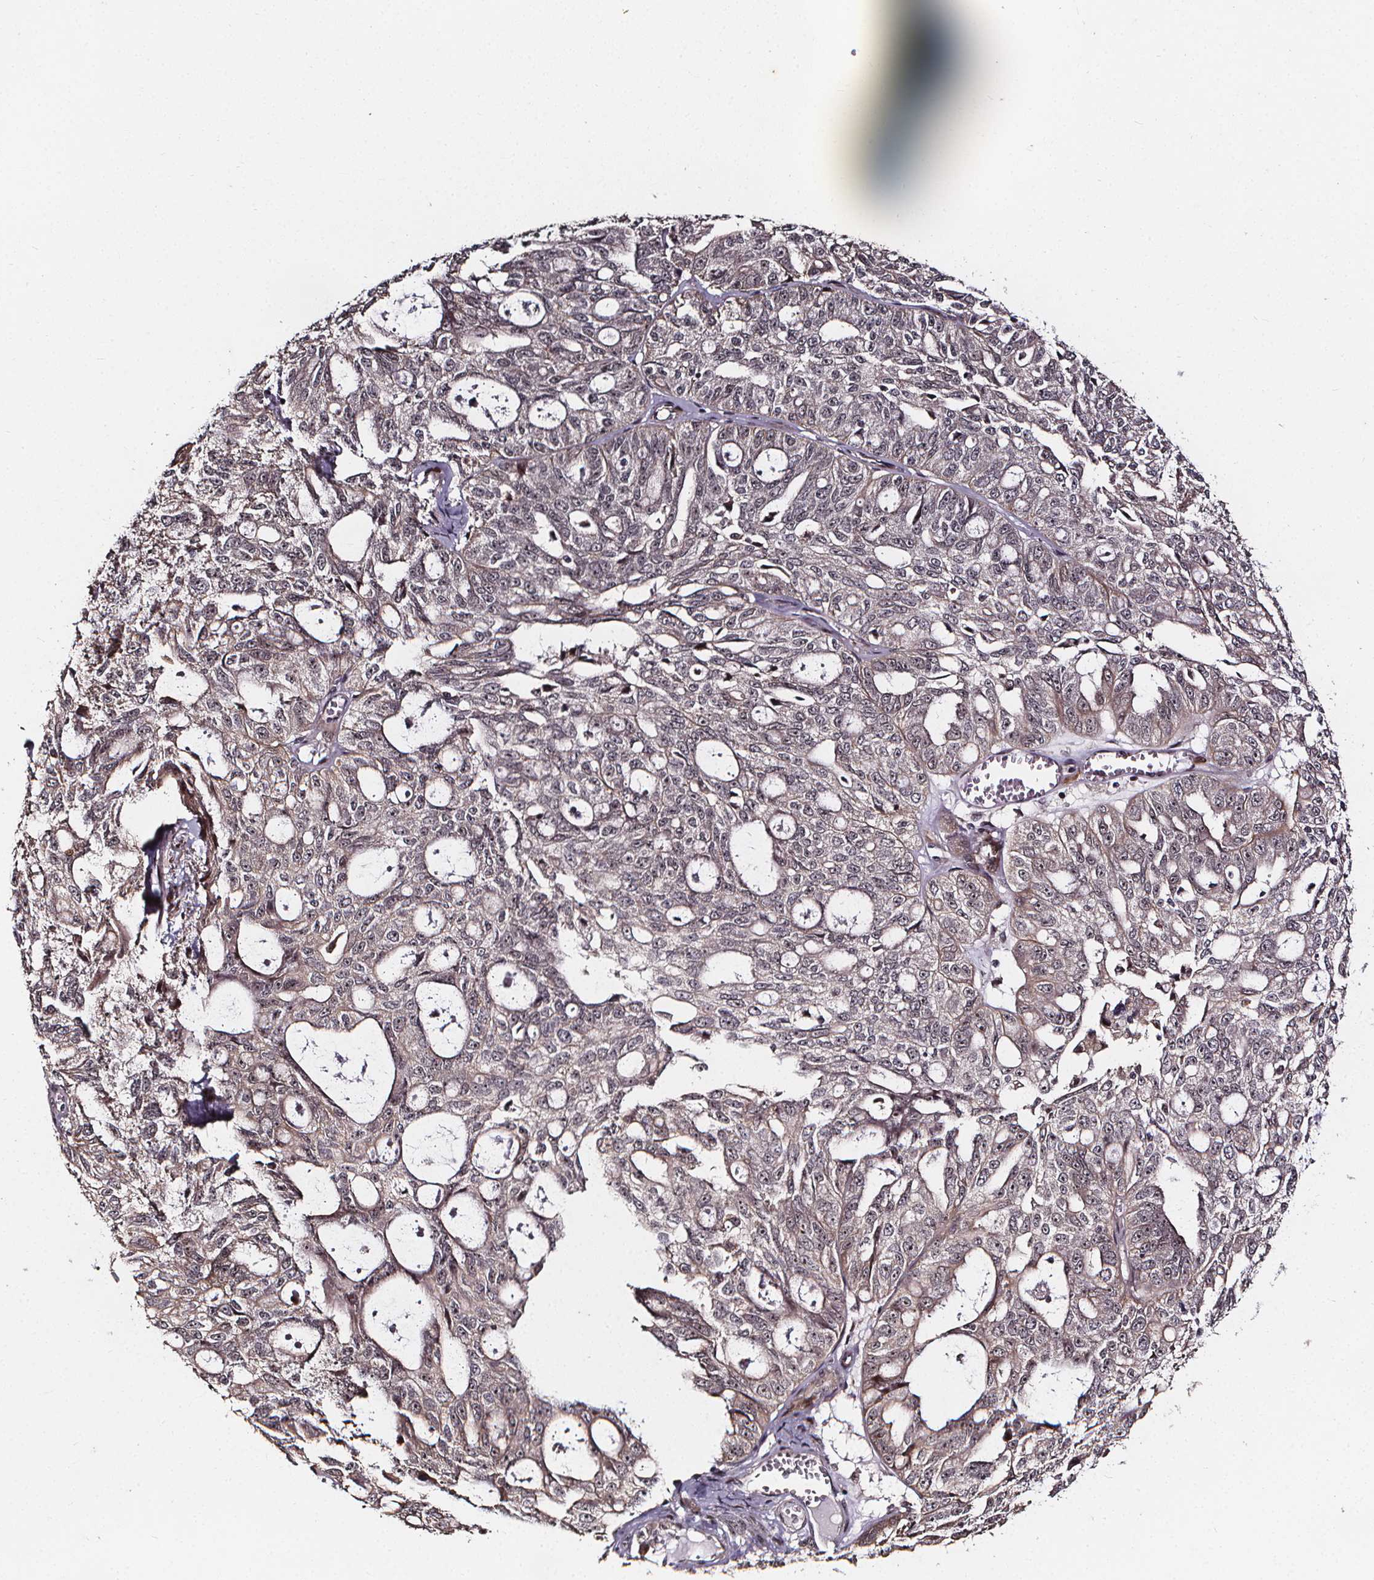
{"staining": {"intensity": "weak", "quantity": "<25%", "location": "cytoplasmic/membranous,nuclear"}, "tissue": "ovarian cancer", "cell_type": "Tumor cells", "image_type": "cancer", "snomed": [{"axis": "morphology", "description": "Carcinoma, endometroid"}, {"axis": "topography", "description": "Ovary"}], "caption": "Human endometroid carcinoma (ovarian) stained for a protein using immunohistochemistry (IHC) shows no staining in tumor cells.", "gene": "DDIT3", "patient": {"sex": "female", "age": 65}}